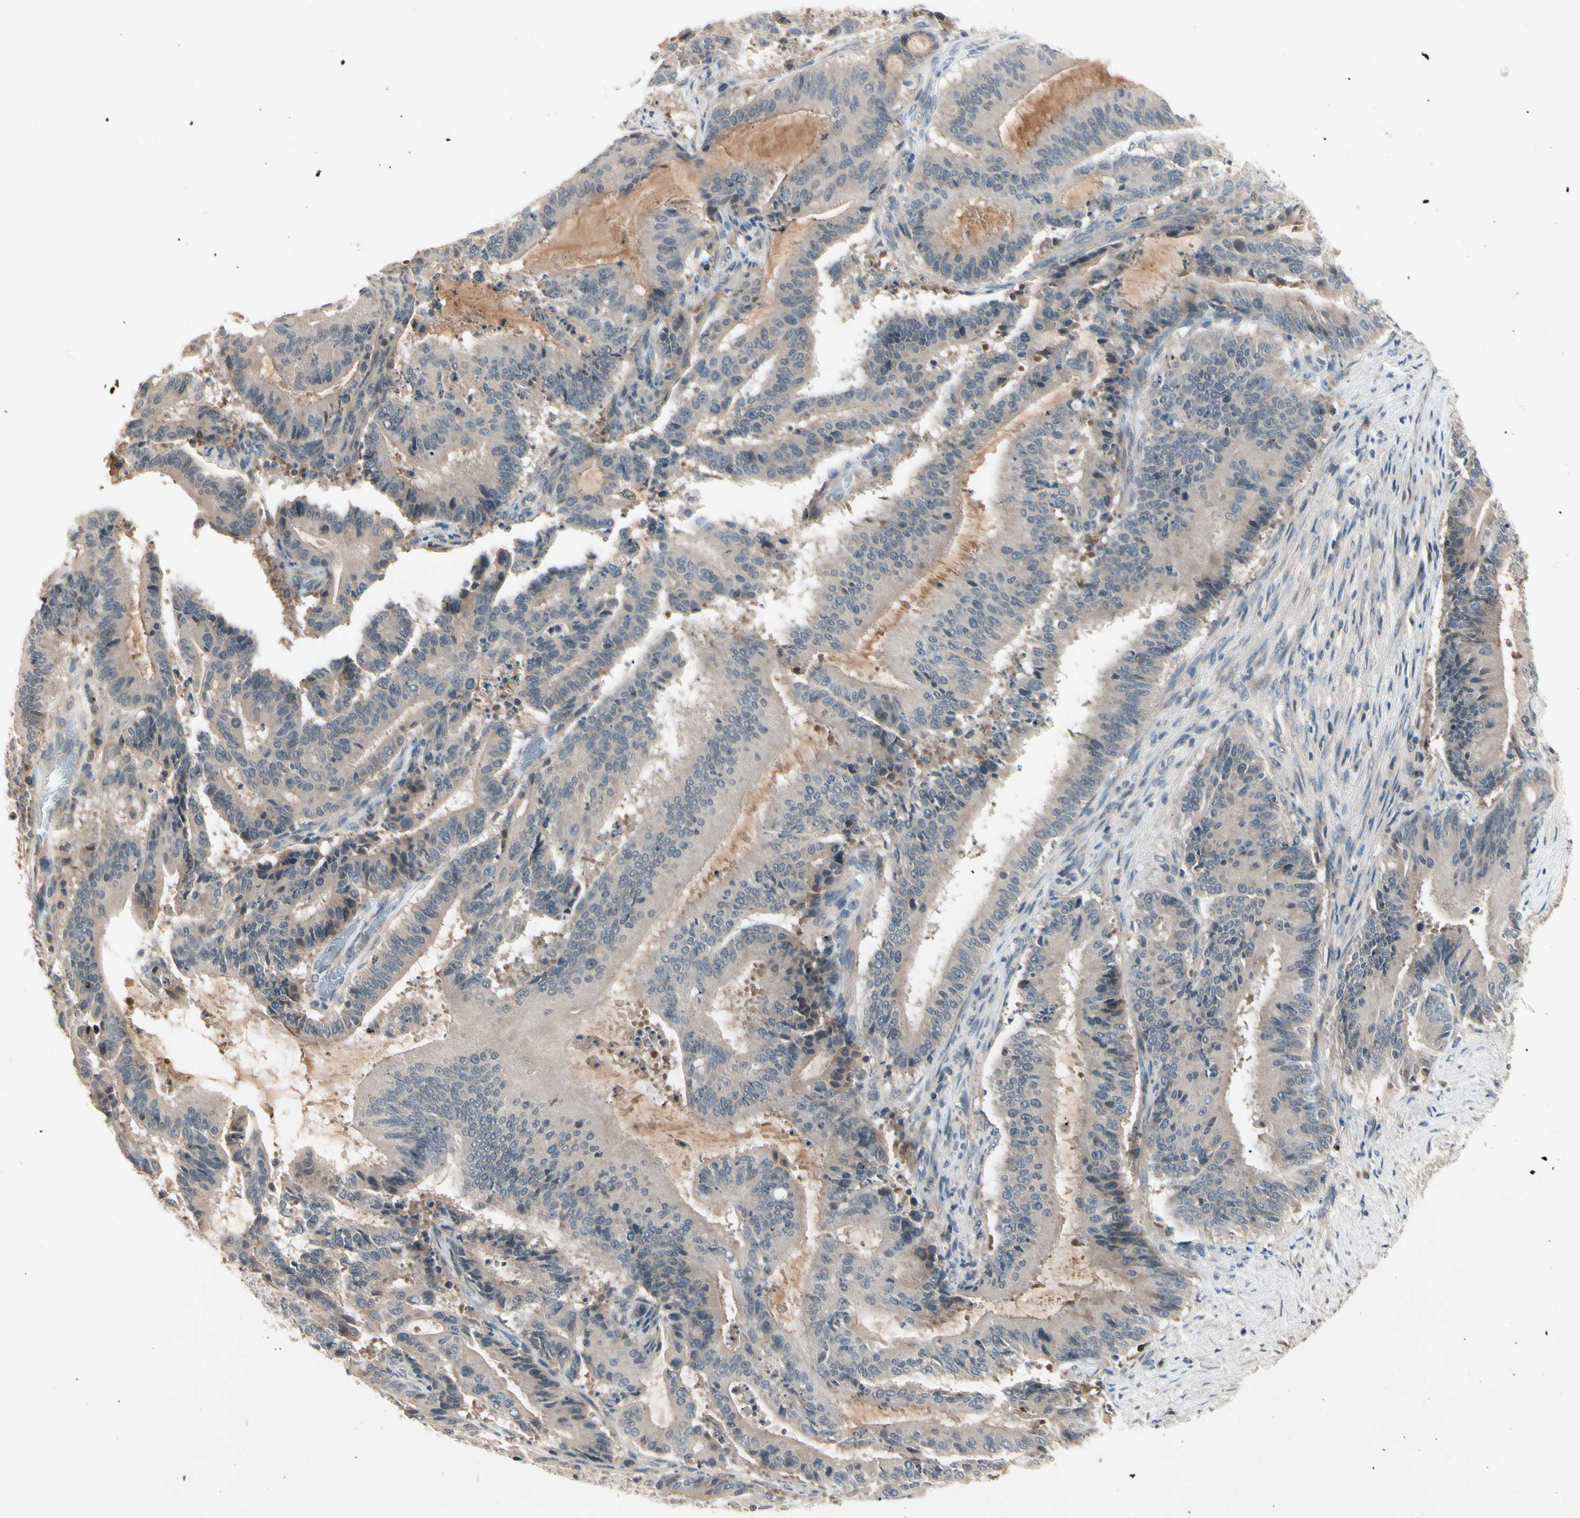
{"staining": {"intensity": "weak", "quantity": "<25%", "location": "cytoplasmic/membranous"}, "tissue": "liver cancer", "cell_type": "Tumor cells", "image_type": "cancer", "snomed": [{"axis": "morphology", "description": "Cholangiocarcinoma"}, {"axis": "topography", "description": "Liver"}], "caption": "Immunohistochemical staining of liver cancer (cholangiocarcinoma) shows no significant expression in tumor cells.", "gene": "CCL4", "patient": {"sex": "female", "age": 73}}